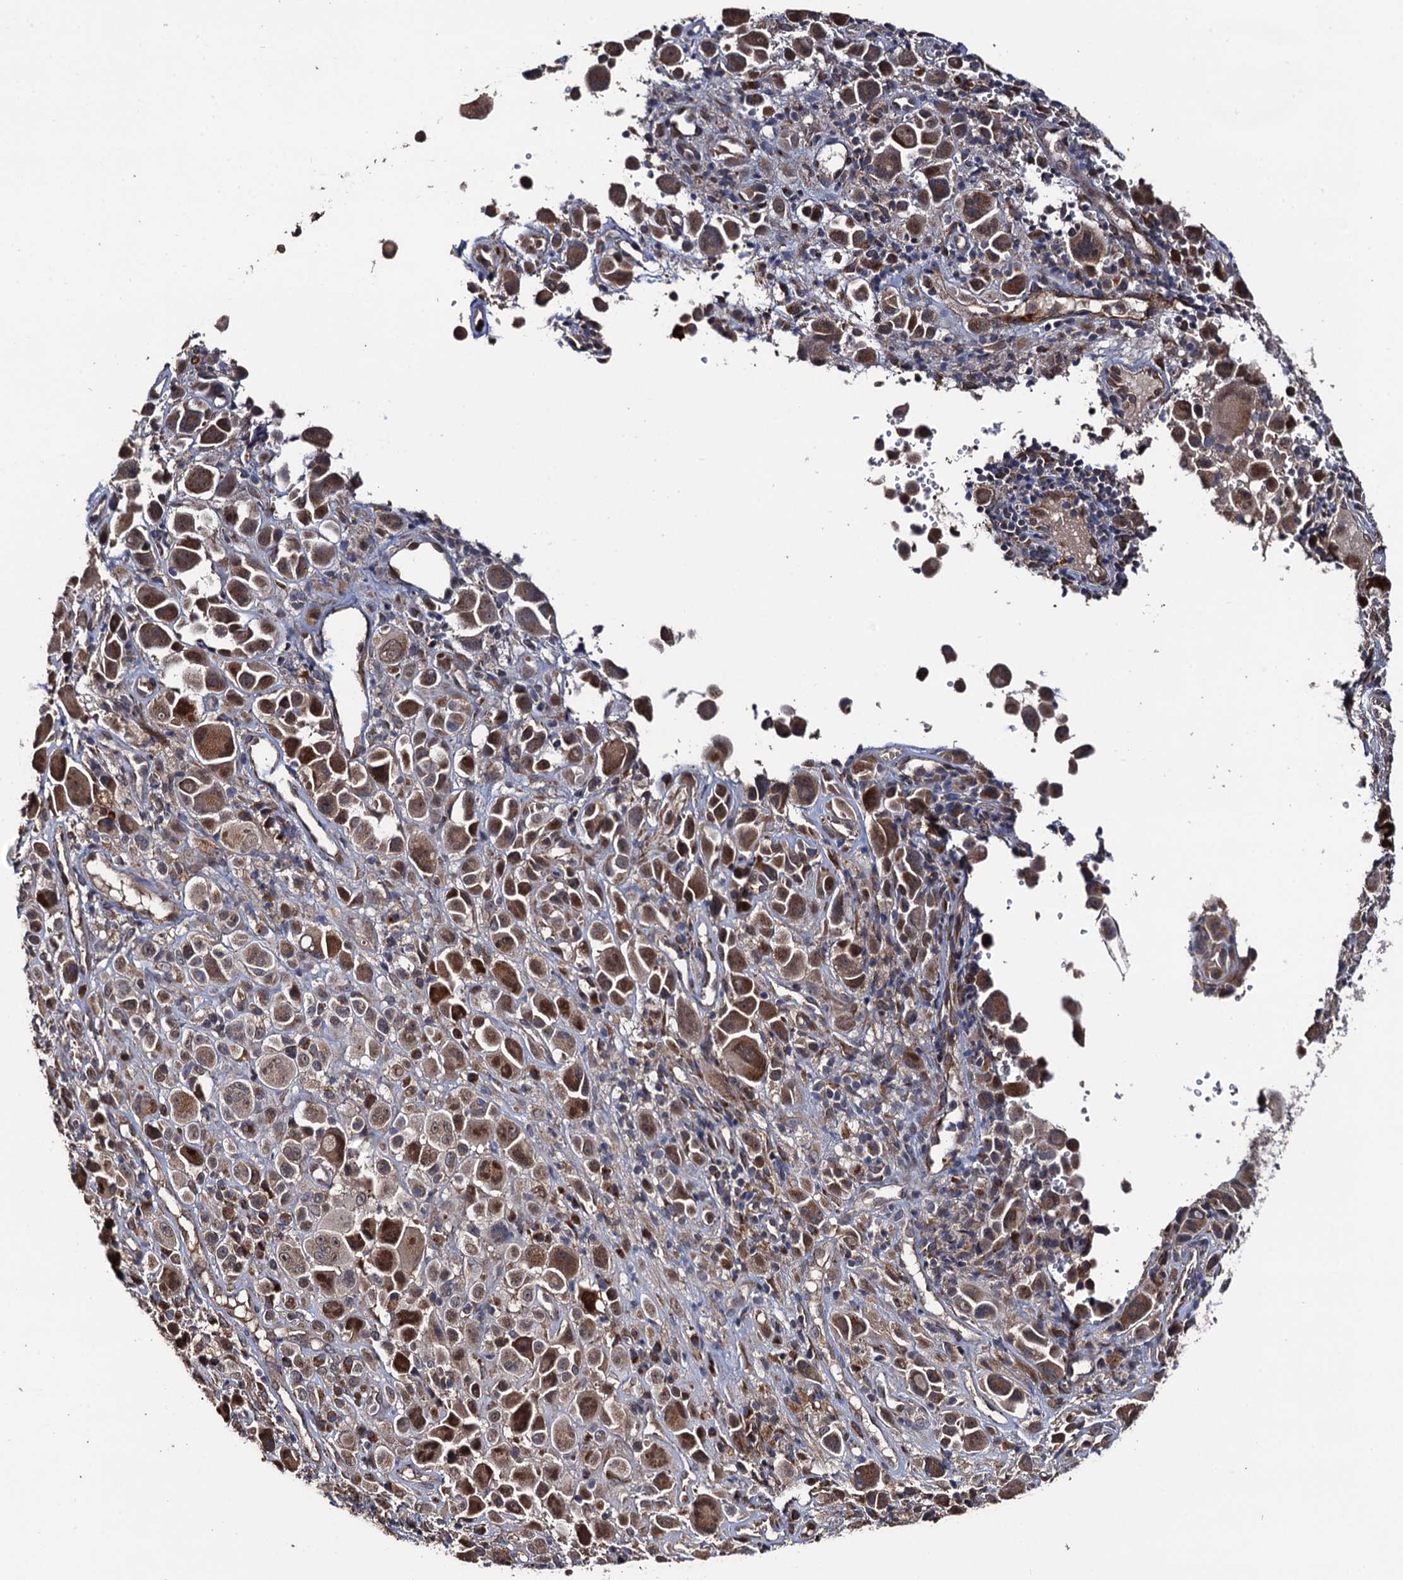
{"staining": {"intensity": "moderate", "quantity": "25%-75%", "location": "cytoplasmic/membranous,nuclear"}, "tissue": "melanoma", "cell_type": "Tumor cells", "image_type": "cancer", "snomed": [{"axis": "morphology", "description": "Malignant melanoma, NOS"}, {"axis": "topography", "description": "Skin of trunk"}], "caption": "Tumor cells demonstrate moderate cytoplasmic/membranous and nuclear expression in approximately 25%-75% of cells in melanoma. (Brightfield microscopy of DAB IHC at high magnification).", "gene": "LRRC63", "patient": {"sex": "male", "age": 71}}